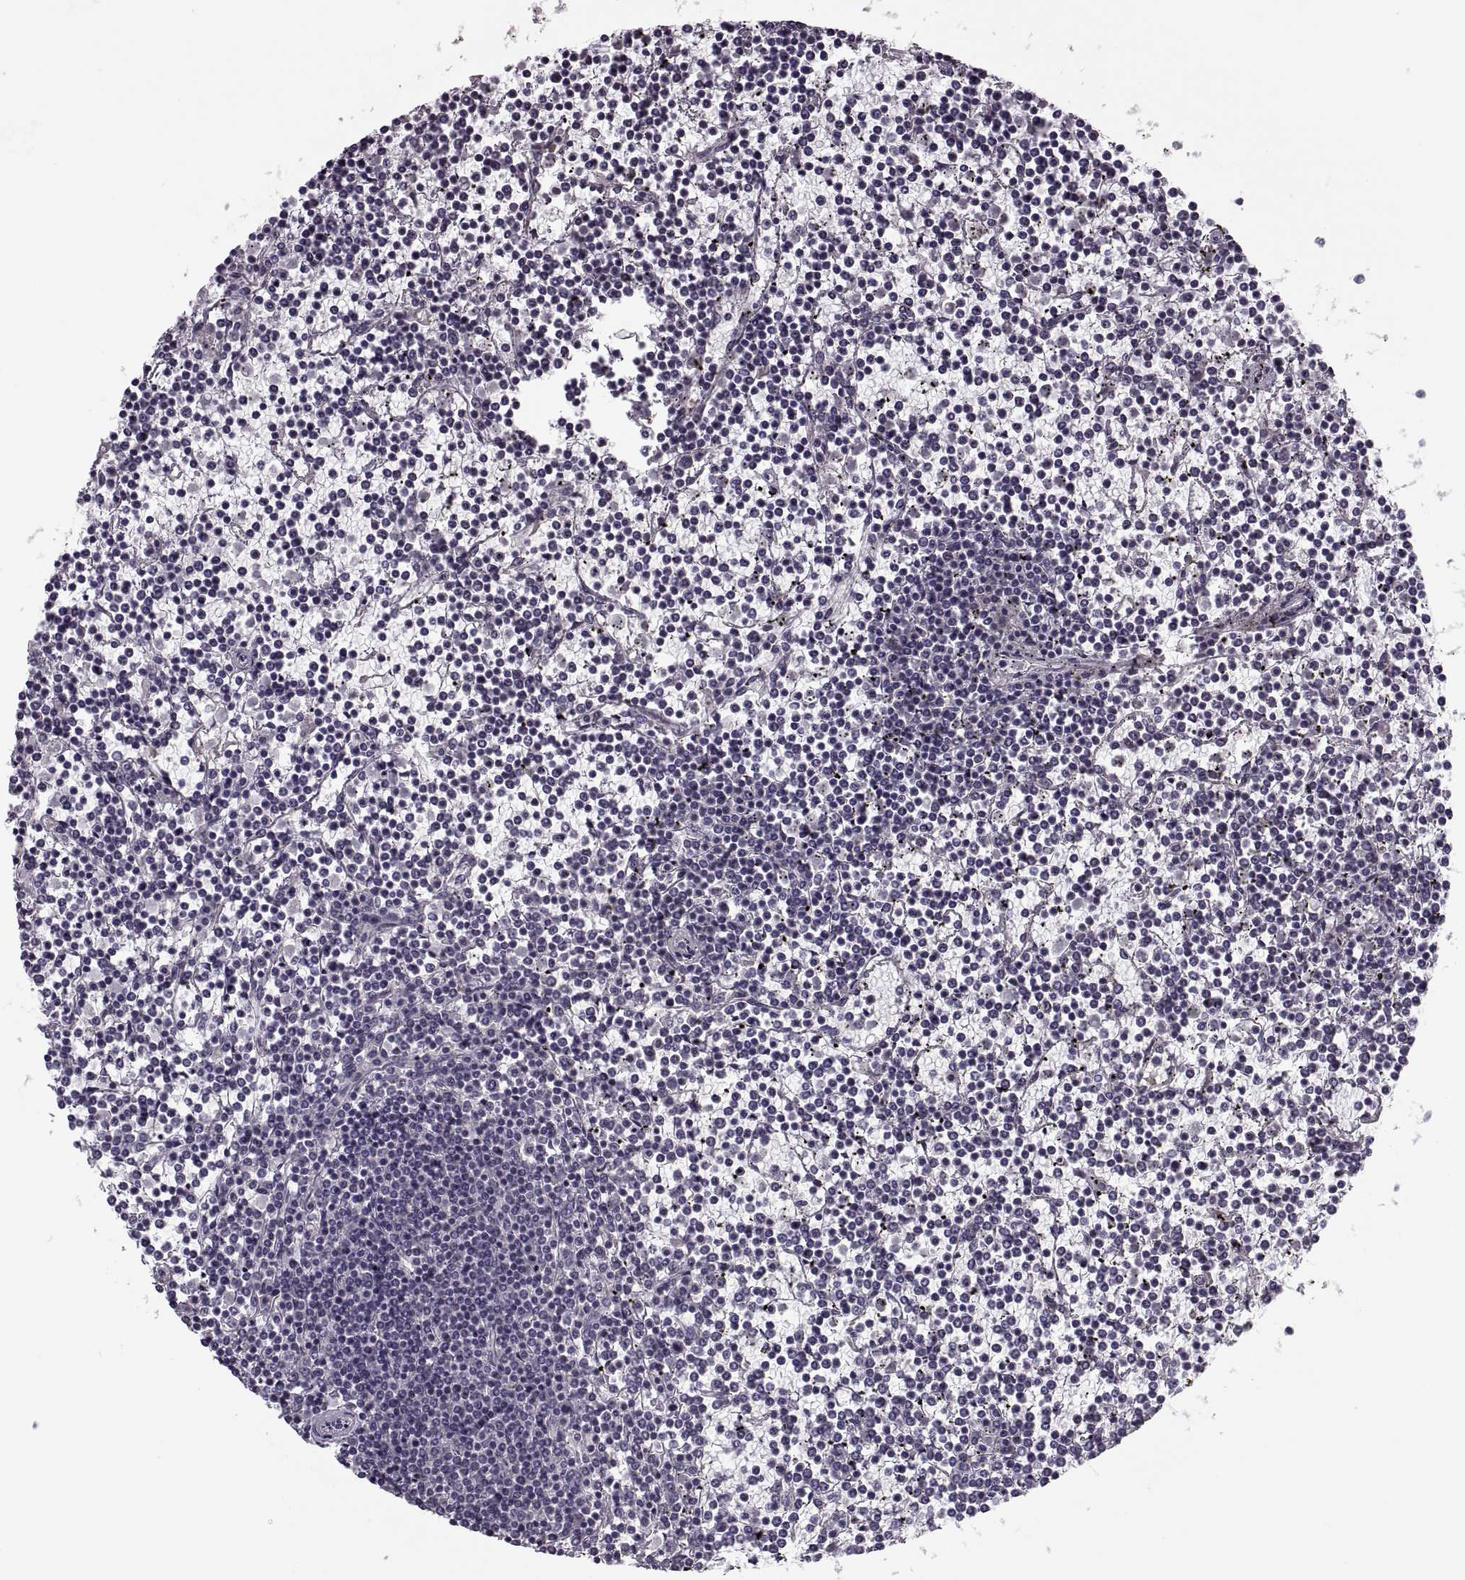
{"staining": {"intensity": "negative", "quantity": "none", "location": "none"}, "tissue": "lymphoma", "cell_type": "Tumor cells", "image_type": "cancer", "snomed": [{"axis": "morphology", "description": "Malignant lymphoma, non-Hodgkin's type, Low grade"}, {"axis": "topography", "description": "Spleen"}], "caption": "DAB immunohistochemical staining of human low-grade malignant lymphoma, non-Hodgkin's type displays no significant positivity in tumor cells.", "gene": "CACNA1F", "patient": {"sex": "female", "age": 19}}